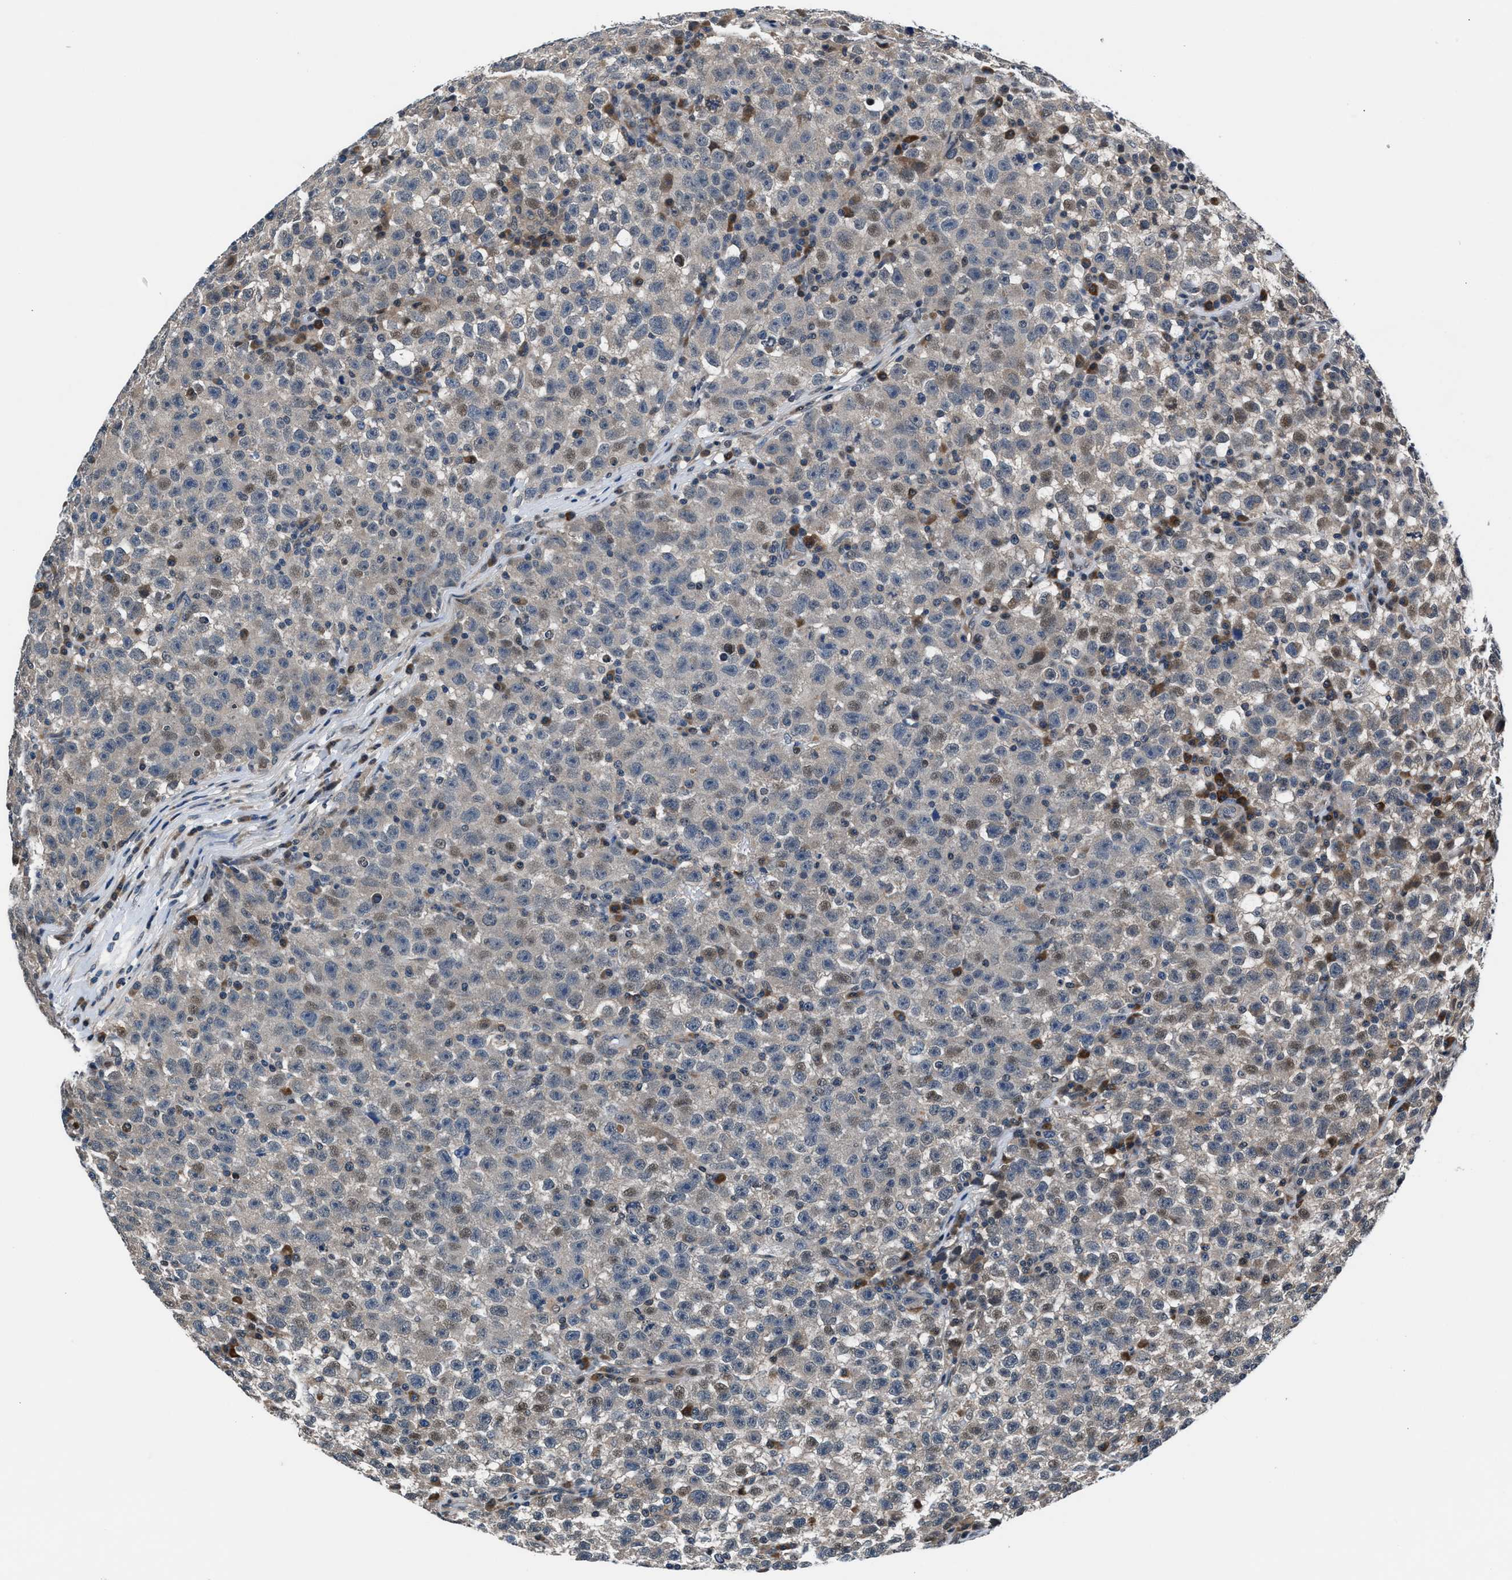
{"staining": {"intensity": "moderate", "quantity": "<25%", "location": "cytoplasmic/membranous,nuclear"}, "tissue": "testis cancer", "cell_type": "Tumor cells", "image_type": "cancer", "snomed": [{"axis": "morphology", "description": "Seminoma, NOS"}, {"axis": "topography", "description": "Testis"}], "caption": "This photomicrograph demonstrates seminoma (testis) stained with immunohistochemistry (IHC) to label a protein in brown. The cytoplasmic/membranous and nuclear of tumor cells show moderate positivity for the protein. Nuclei are counter-stained blue.", "gene": "PRPSAP2", "patient": {"sex": "male", "age": 22}}